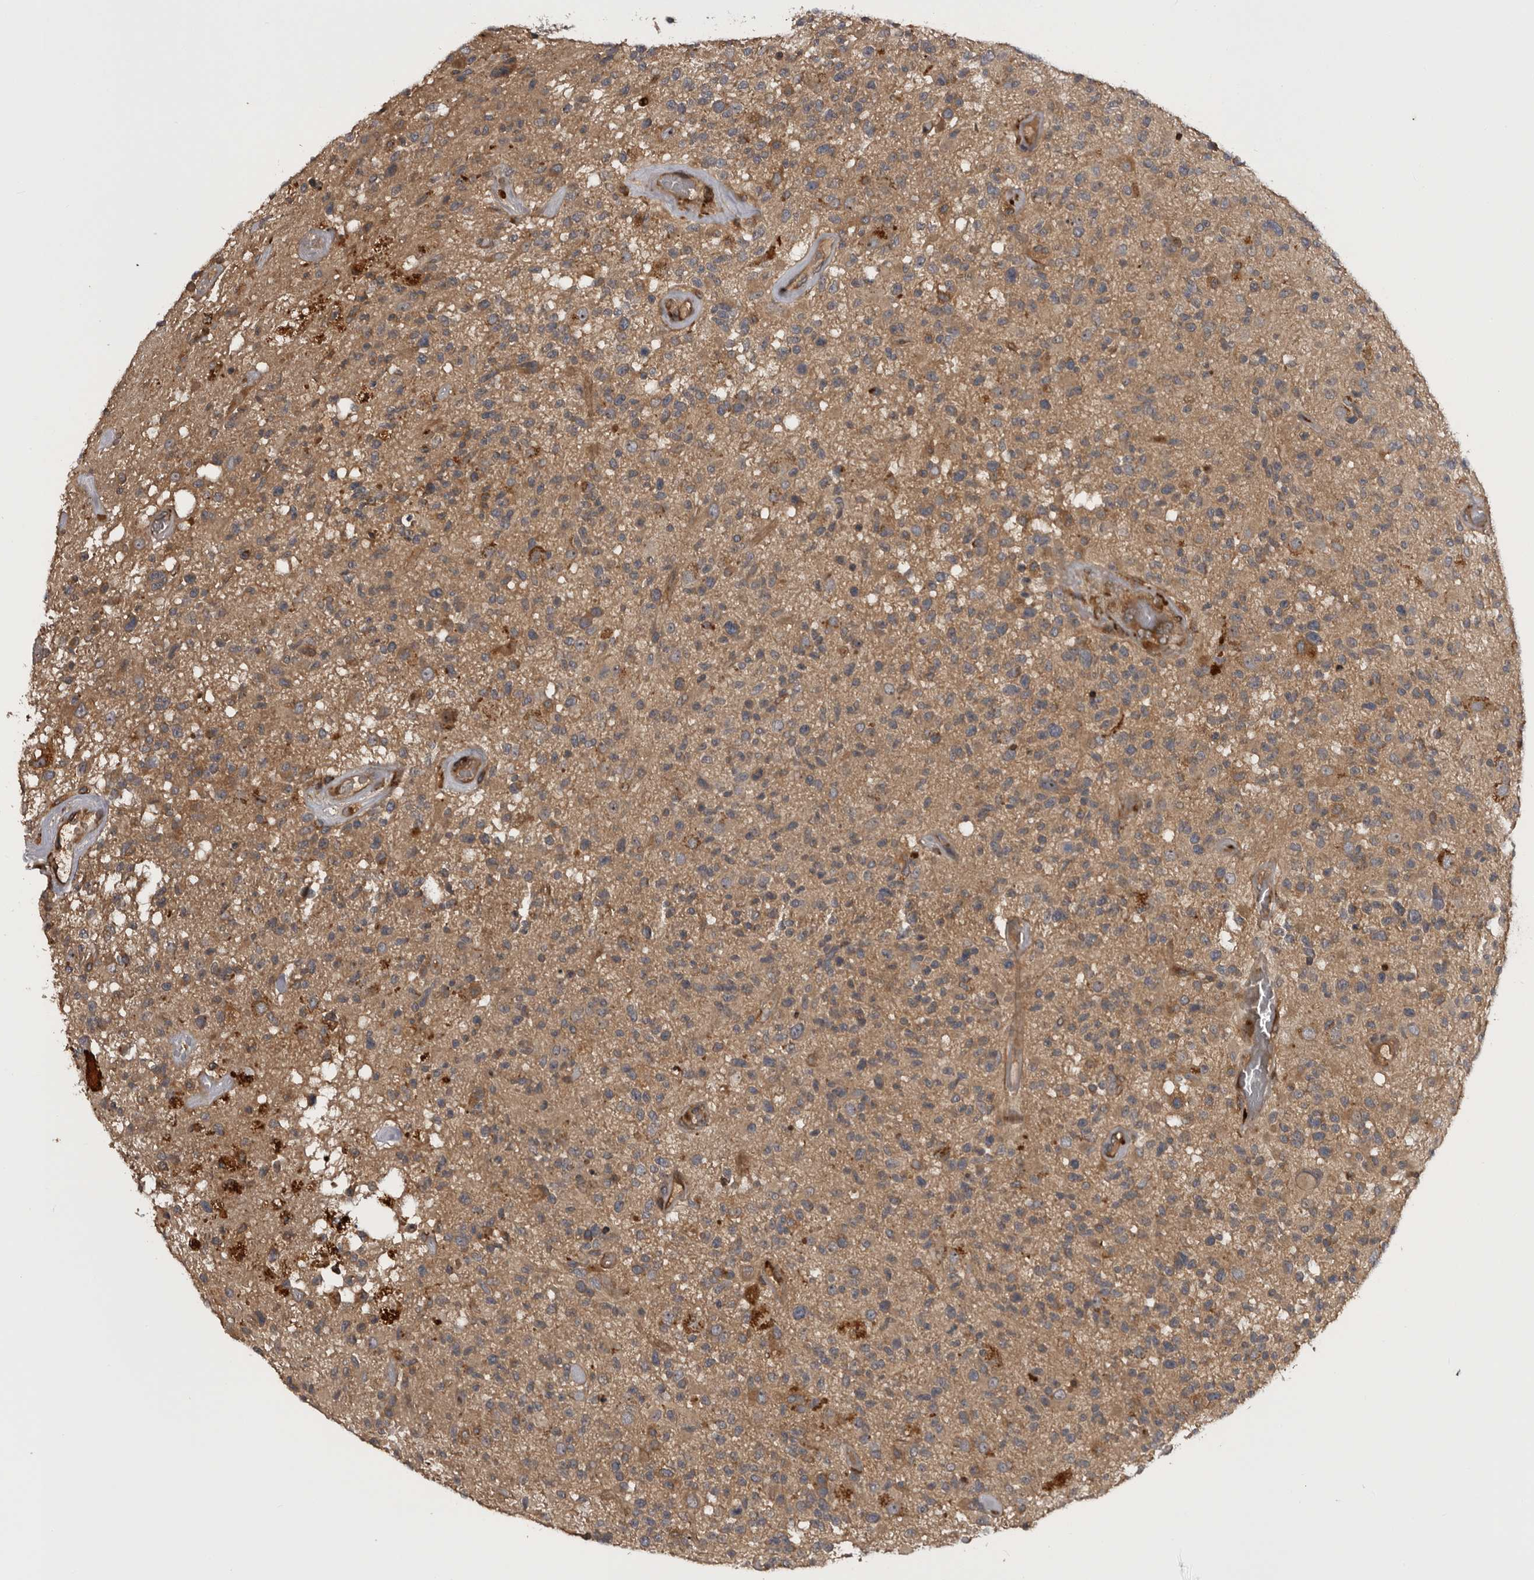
{"staining": {"intensity": "weak", "quantity": ">75%", "location": "cytoplasmic/membranous"}, "tissue": "glioma", "cell_type": "Tumor cells", "image_type": "cancer", "snomed": [{"axis": "morphology", "description": "Glioma, malignant, High grade"}, {"axis": "morphology", "description": "Glioblastoma, NOS"}, {"axis": "topography", "description": "Brain"}], "caption": "The photomicrograph shows staining of glioma, revealing weak cytoplasmic/membranous protein staining (brown color) within tumor cells. The protein of interest is stained brown, and the nuclei are stained in blue (DAB (3,3'-diaminobenzidine) IHC with brightfield microscopy, high magnification).", "gene": "RAB3GAP2", "patient": {"sex": "male", "age": 60}}